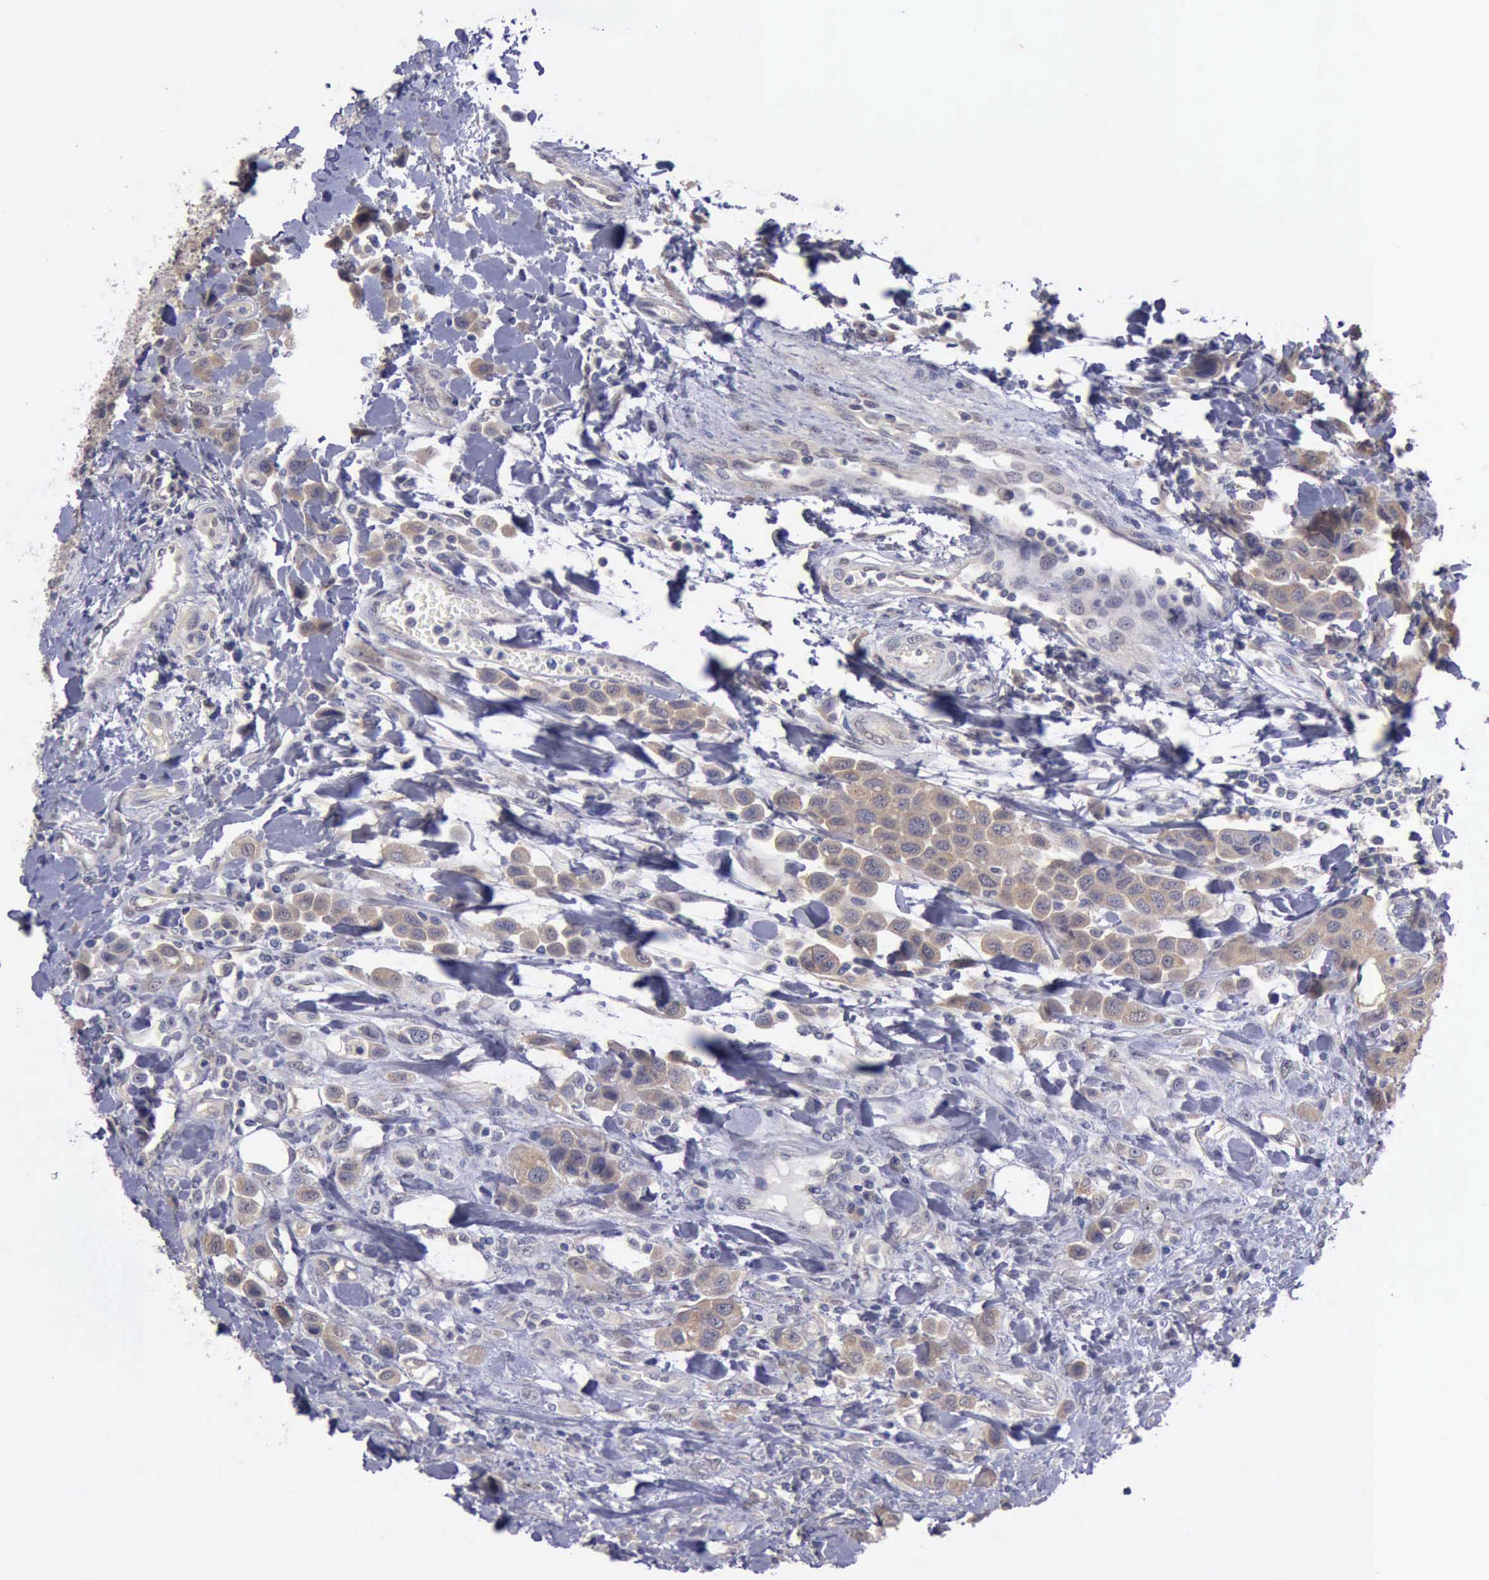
{"staining": {"intensity": "weak", "quantity": "25%-75%", "location": "cytoplasmic/membranous"}, "tissue": "urothelial cancer", "cell_type": "Tumor cells", "image_type": "cancer", "snomed": [{"axis": "morphology", "description": "Urothelial carcinoma, High grade"}, {"axis": "topography", "description": "Urinary bladder"}], "caption": "Urothelial cancer stained with DAB (3,3'-diaminobenzidine) immunohistochemistry displays low levels of weak cytoplasmic/membranous positivity in approximately 25%-75% of tumor cells. Immunohistochemistry stains the protein of interest in brown and the nuclei are stained blue.", "gene": "PHKA1", "patient": {"sex": "male", "age": 50}}